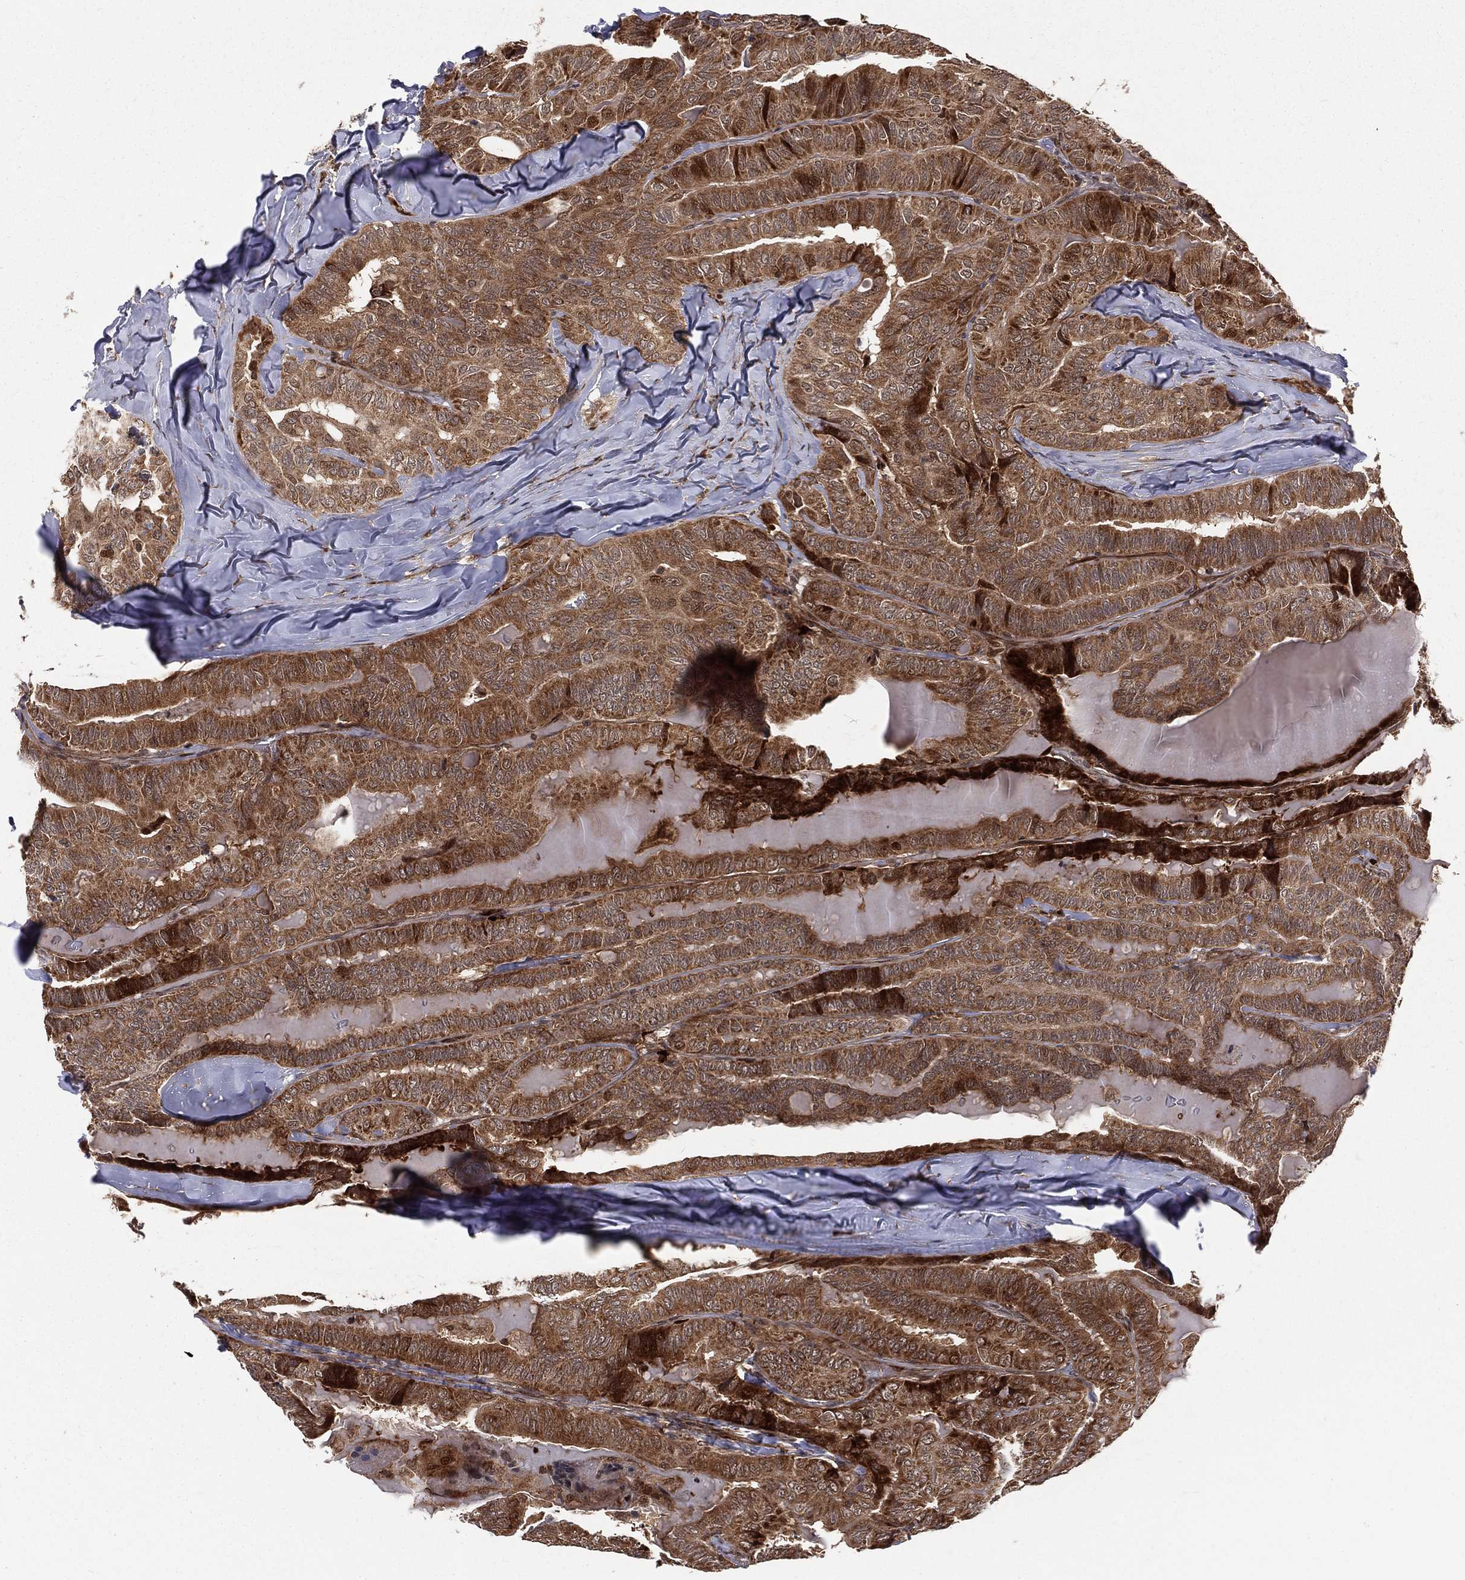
{"staining": {"intensity": "strong", "quantity": ">75%", "location": "cytoplasmic/membranous"}, "tissue": "thyroid cancer", "cell_type": "Tumor cells", "image_type": "cancer", "snomed": [{"axis": "morphology", "description": "Papillary adenocarcinoma, NOS"}, {"axis": "topography", "description": "Thyroid gland"}], "caption": "IHC of thyroid cancer reveals high levels of strong cytoplasmic/membranous expression in approximately >75% of tumor cells.", "gene": "MDM2", "patient": {"sex": "female", "age": 68}}